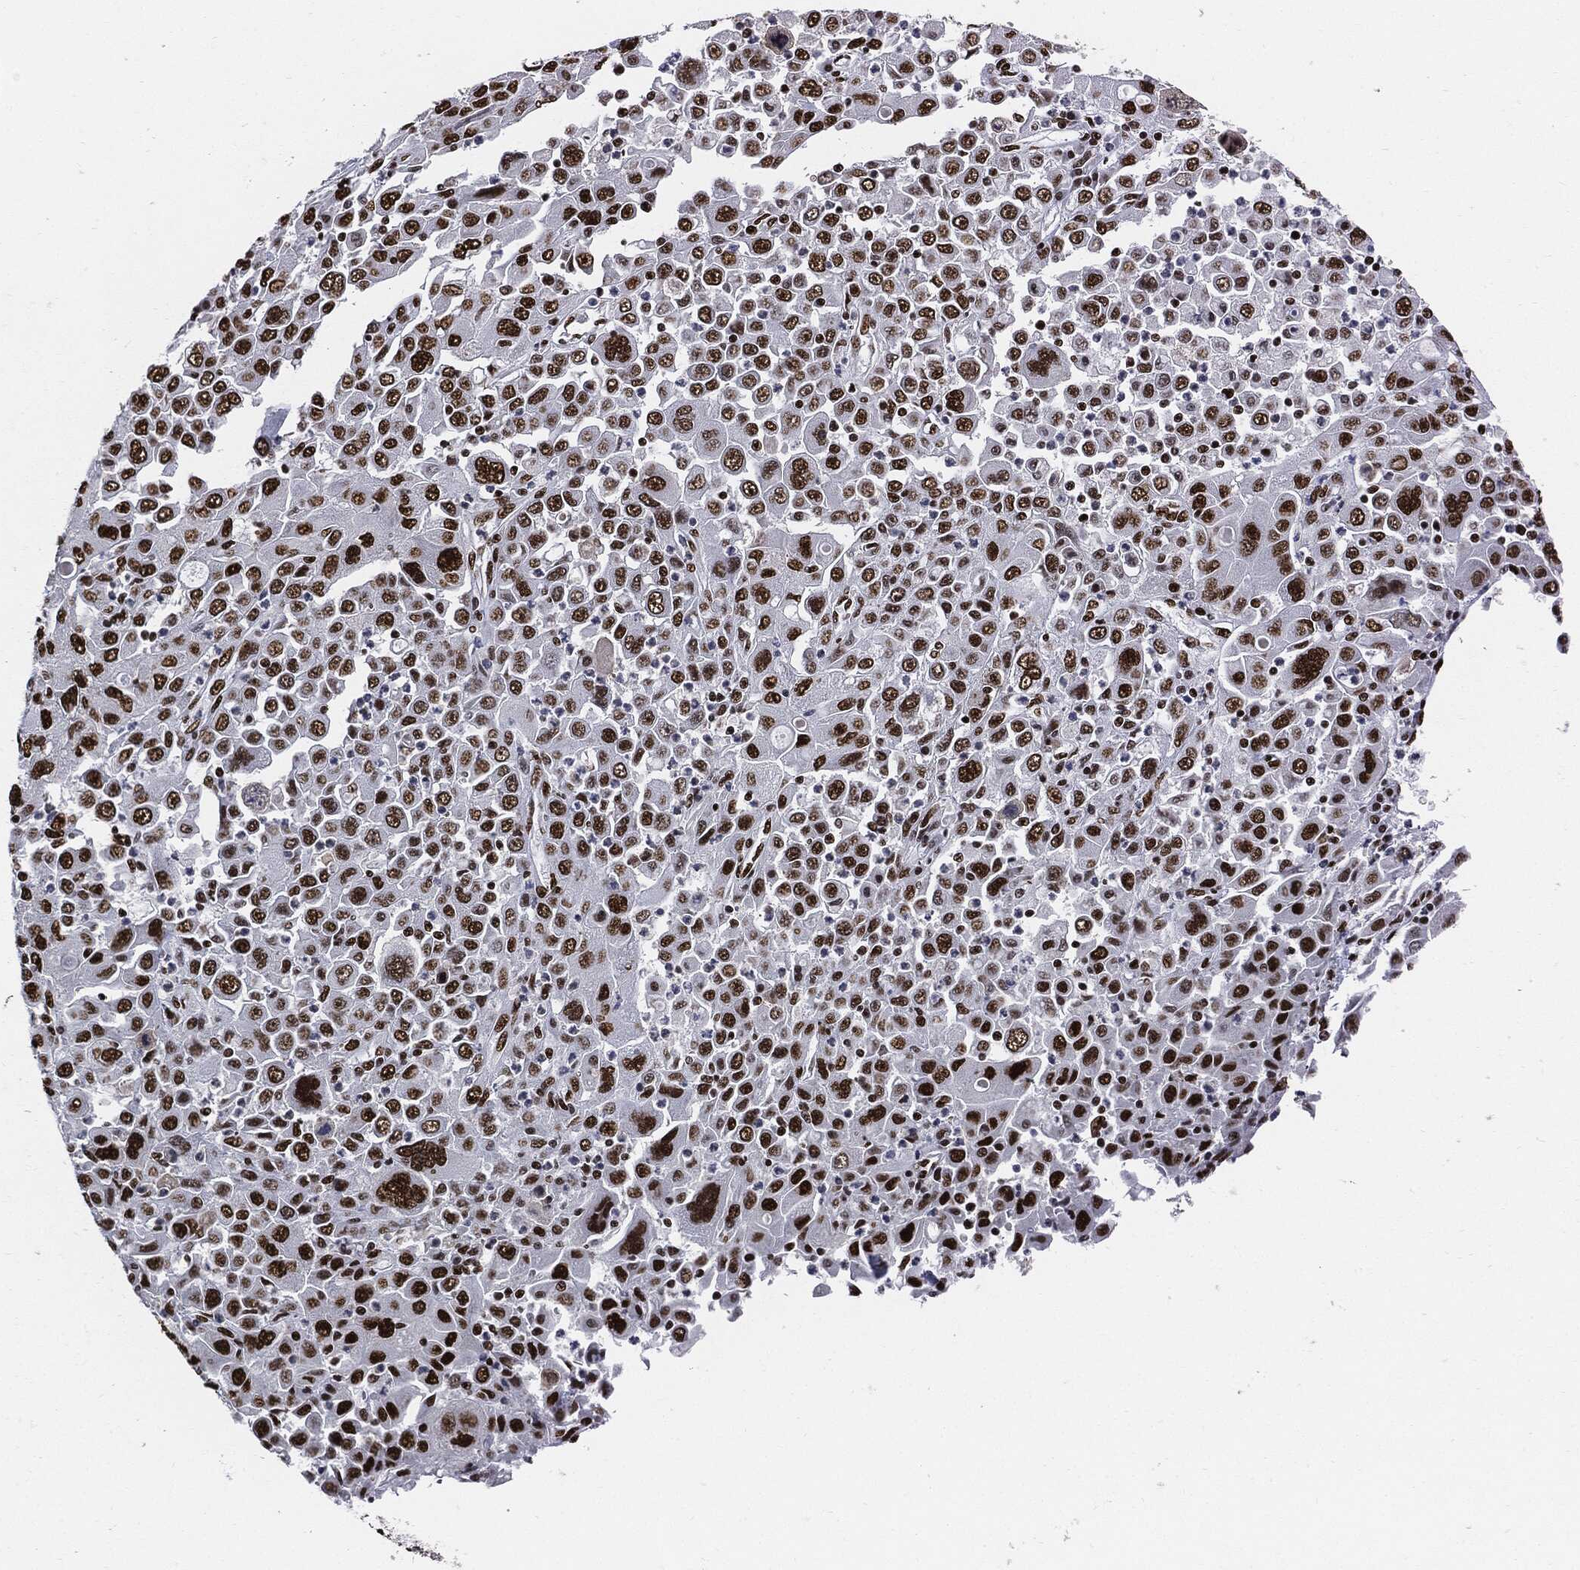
{"staining": {"intensity": "strong", "quantity": ">75%", "location": "nuclear"}, "tissue": "stomach cancer", "cell_type": "Tumor cells", "image_type": "cancer", "snomed": [{"axis": "morphology", "description": "Adenocarcinoma, NOS"}, {"axis": "topography", "description": "Stomach"}], "caption": "Approximately >75% of tumor cells in stomach cancer show strong nuclear protein expression as visualized by brown immunohistochemical staining.", "gene": "RECQL", "patient": {"sex": "male", "age": 56}}